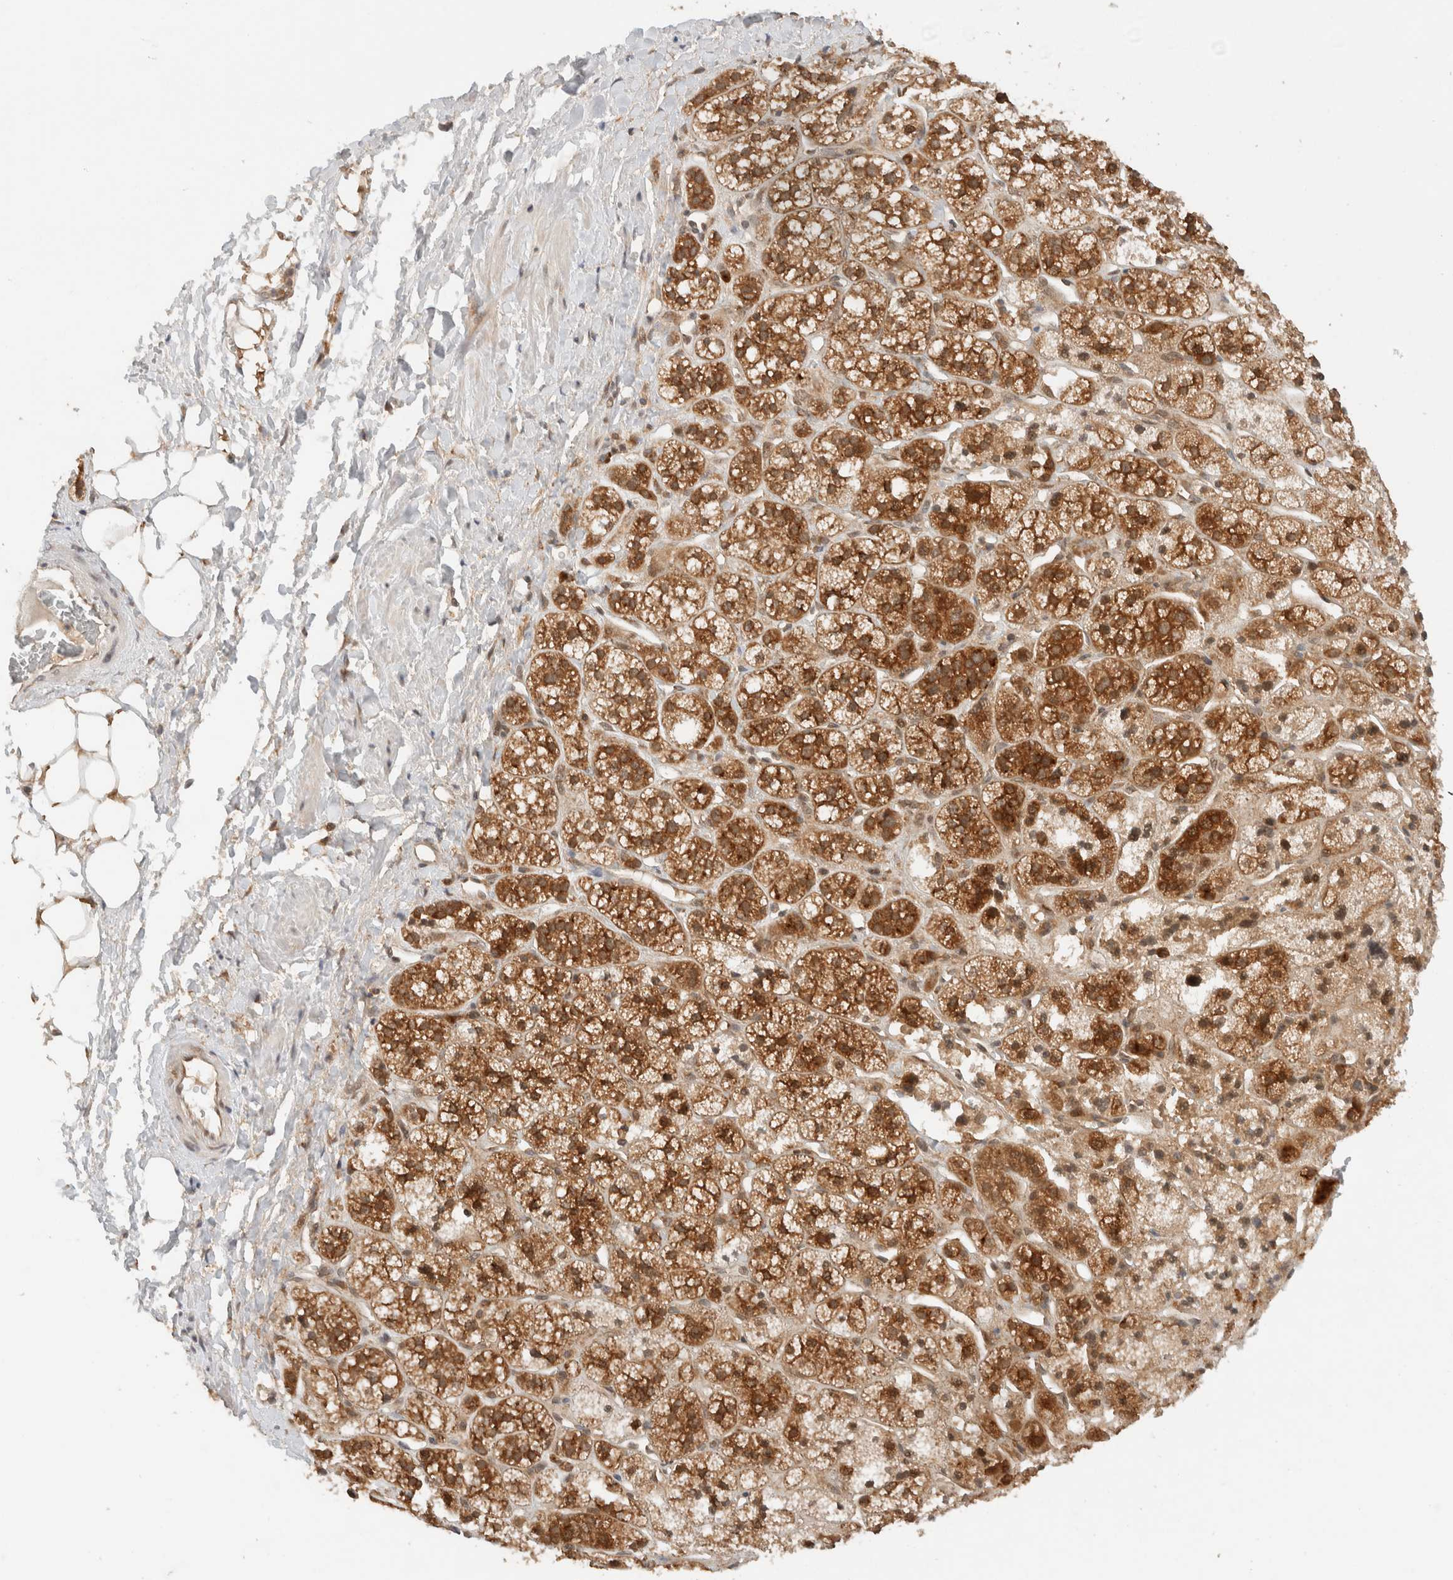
{"staining": {"intensity": "strong", "quantity": ">75%", "location": "cytoplasmic/membranous"}, "tissue": "adrenal gland", "cell_type": "Glandular cells", "image_type": "normal", "snomed": [{"axis": "morphology", "description": "Normal tissue, NOS"}, {"axis": "topography", "description": "Adrenal gland"}], "caption": "Protein analysis of benign adrenal gland exhibits strong cytoplasmic/membranous expression in about >75% of glandular cells.", "gene": "ARFGEF2", "patient": {"sex": "male", "age": 56}}